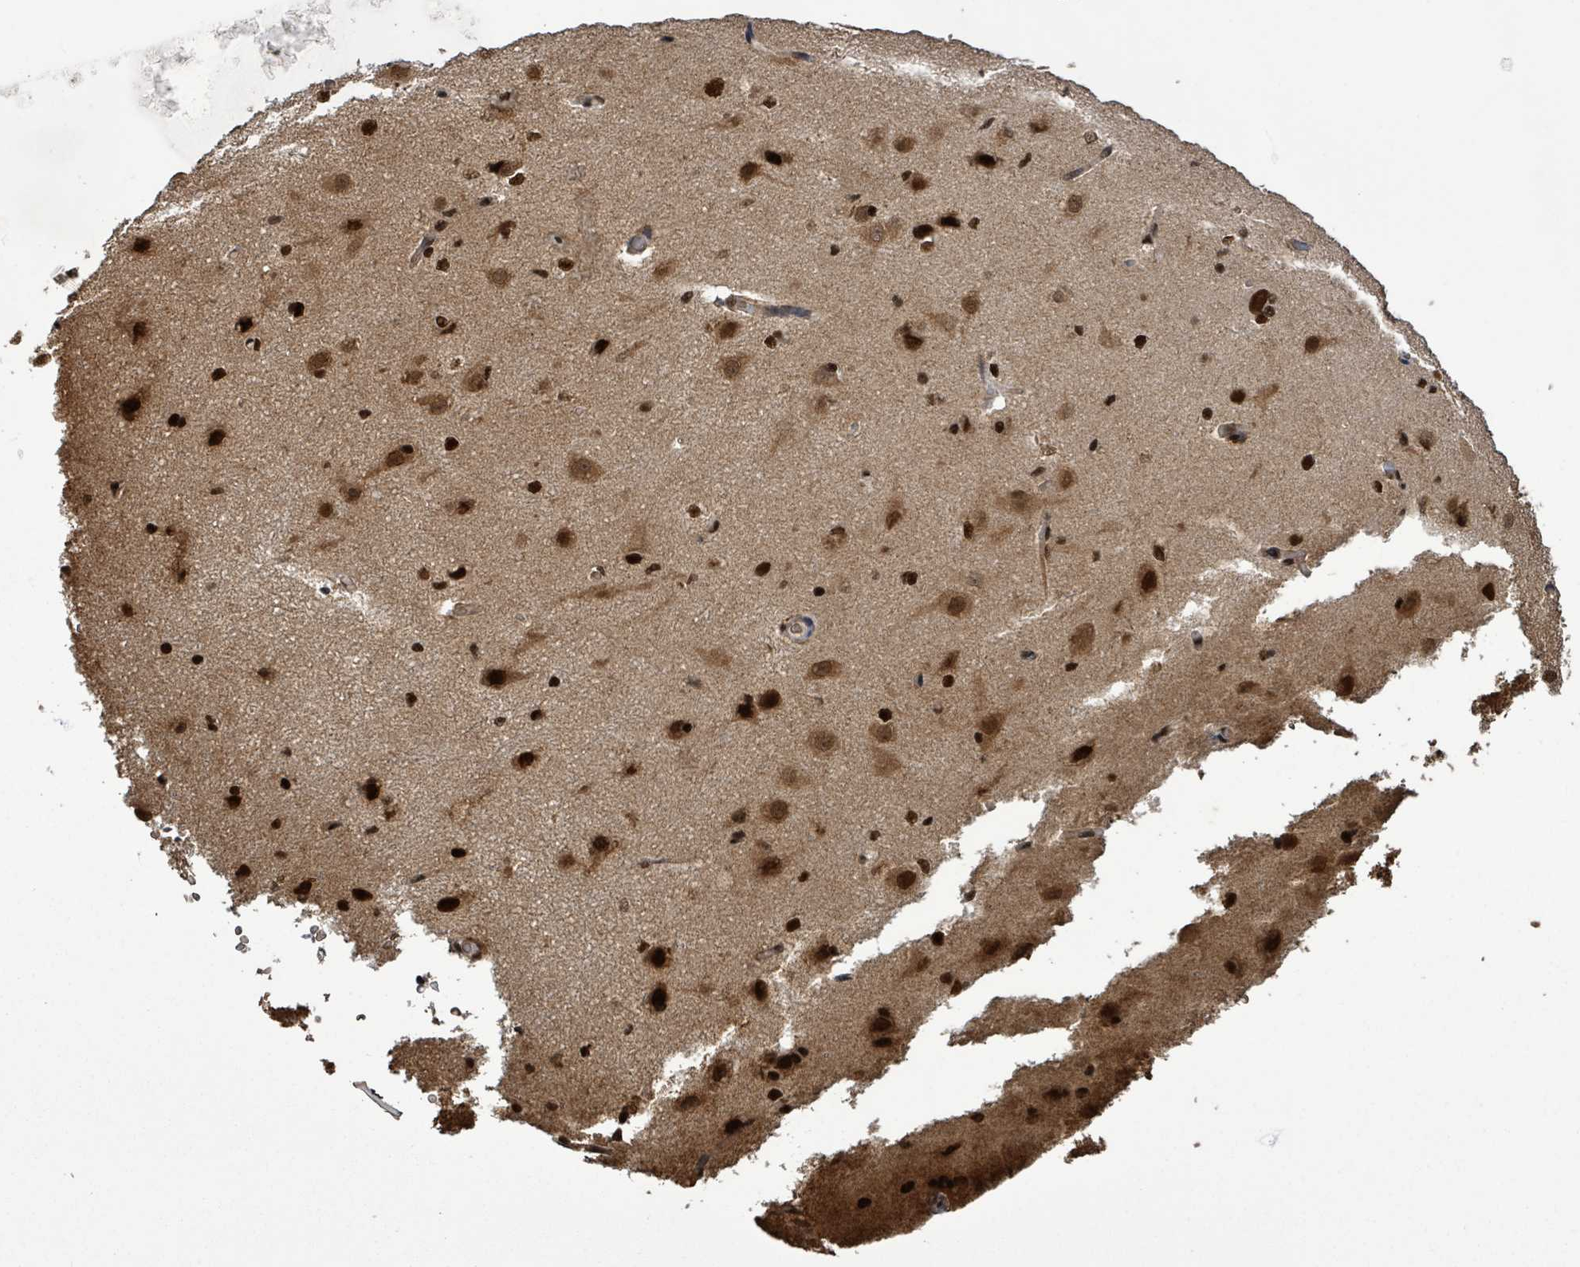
{"staining": {"intensity": "moderate", "quantity": "<25%", "location": "cytoplasmic/membranous"}, "tissue": "cerebral cortex", "cell_type": "Endothelial cells", "image_type": "normal", "snomed": [{"axis": "morphology", "description": "Normal tissue, NOS"}, {"axis": "morphology", "description": "Inflammation, NOS"}, {"axis": "topography", "description": "Cerebral cortex"}], "caption": "High-power microscopy captured an immunohistochemistry image of benign cerebral cortex, revealing moderate cytoplasmic/membranous staining in approximately <25% of endothelial cells. (brown staining indicates protein expression, while blue staining denotes nuclei).", "gene": "PATZ1", "patient": {"sex": "male", "age": 6}}